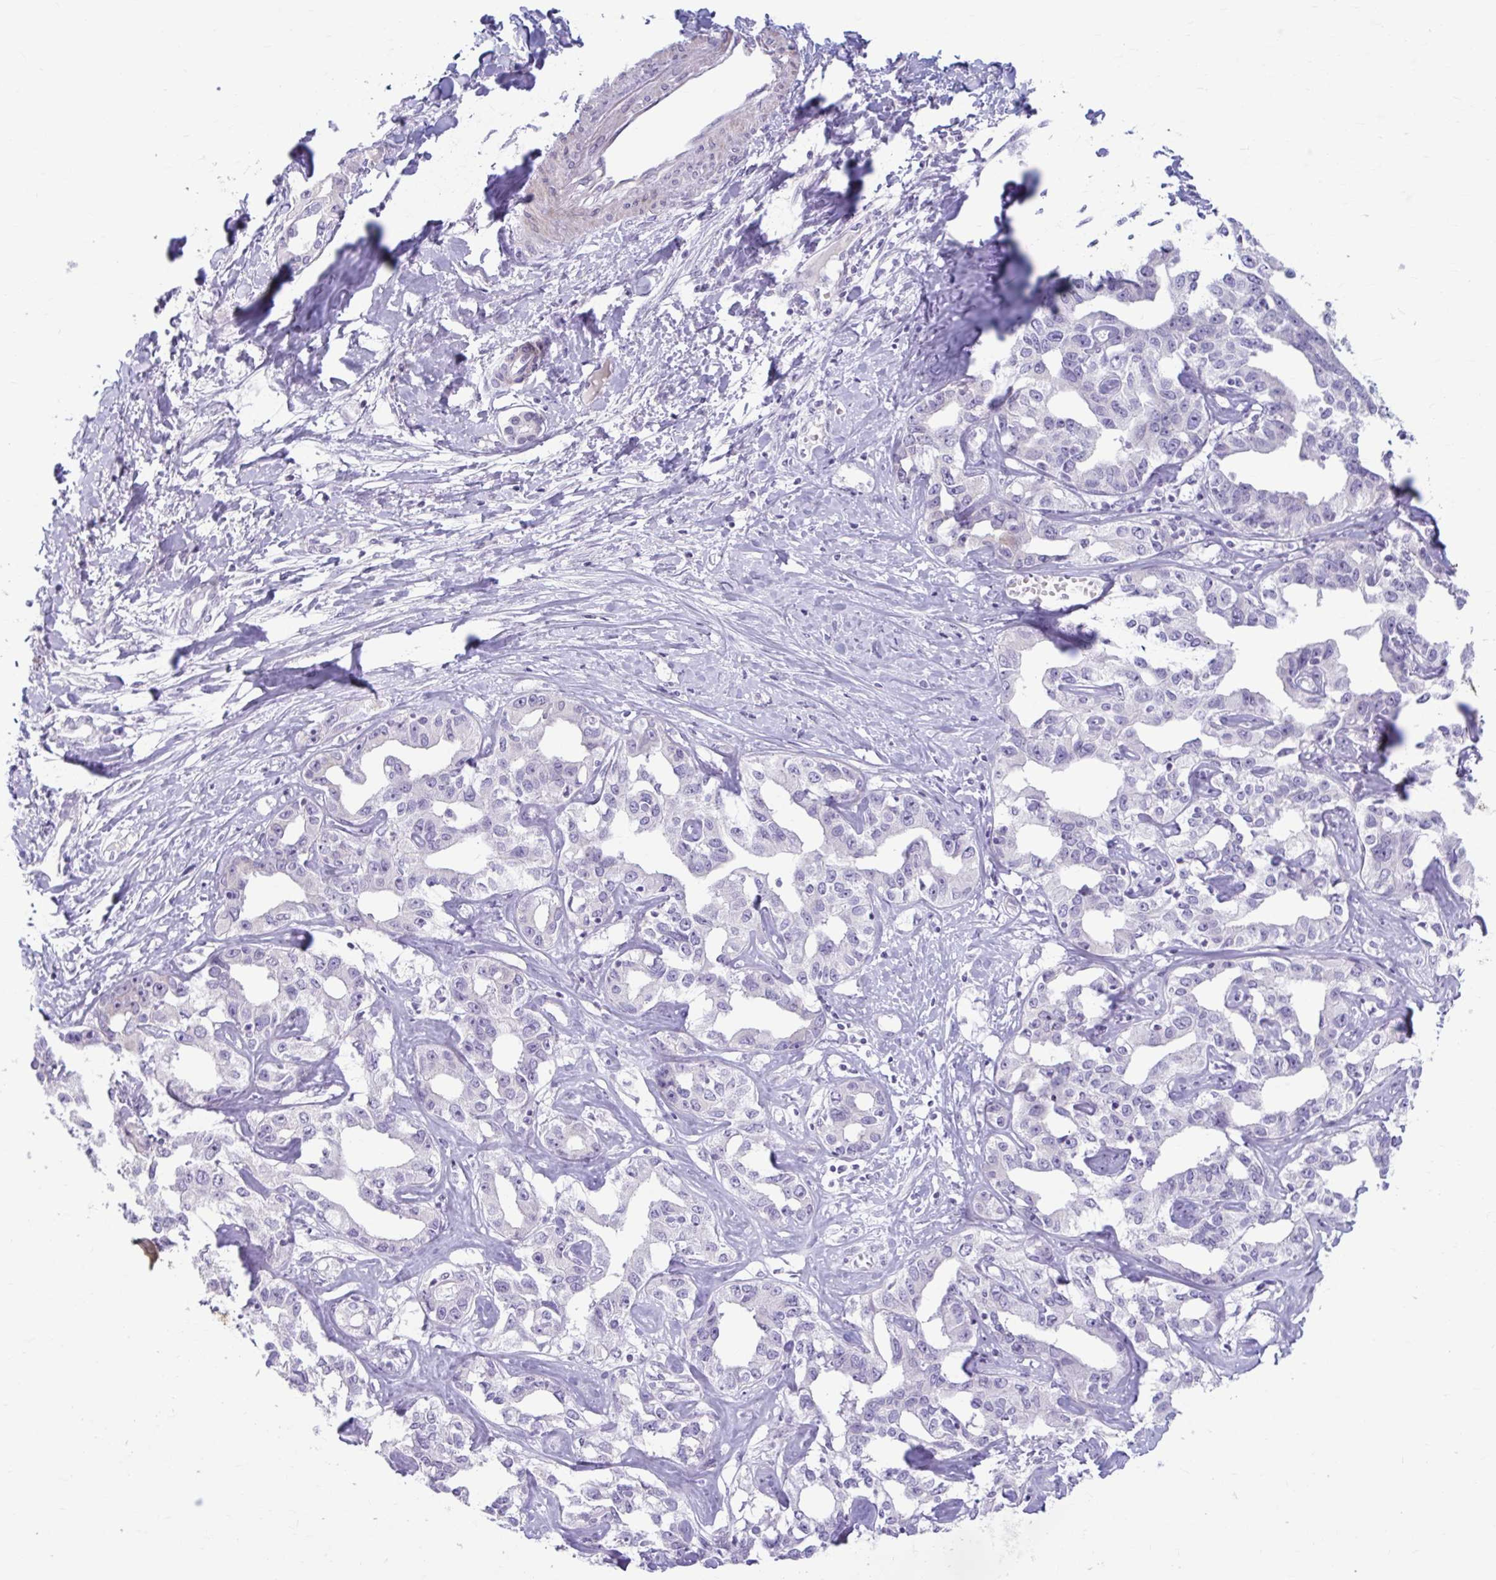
{"staining": {"intensity": "negative", "quantity": "none", "location": "none"}, "tissue": "liver cancer", "cell_type": "Tumor cells", "image_type": "cancer", "snomed": [{"axis": "morphology", "description": "Cholangiocarcinoma"}, {"axis": "topography", "description": "Liver"}], "caption": "The photomicrograph shows no significant expression in tumor cells of liver cholangiocarcinoma.", "gene": "MSMO1", "patient": {"sex": "male", "age": 59}}